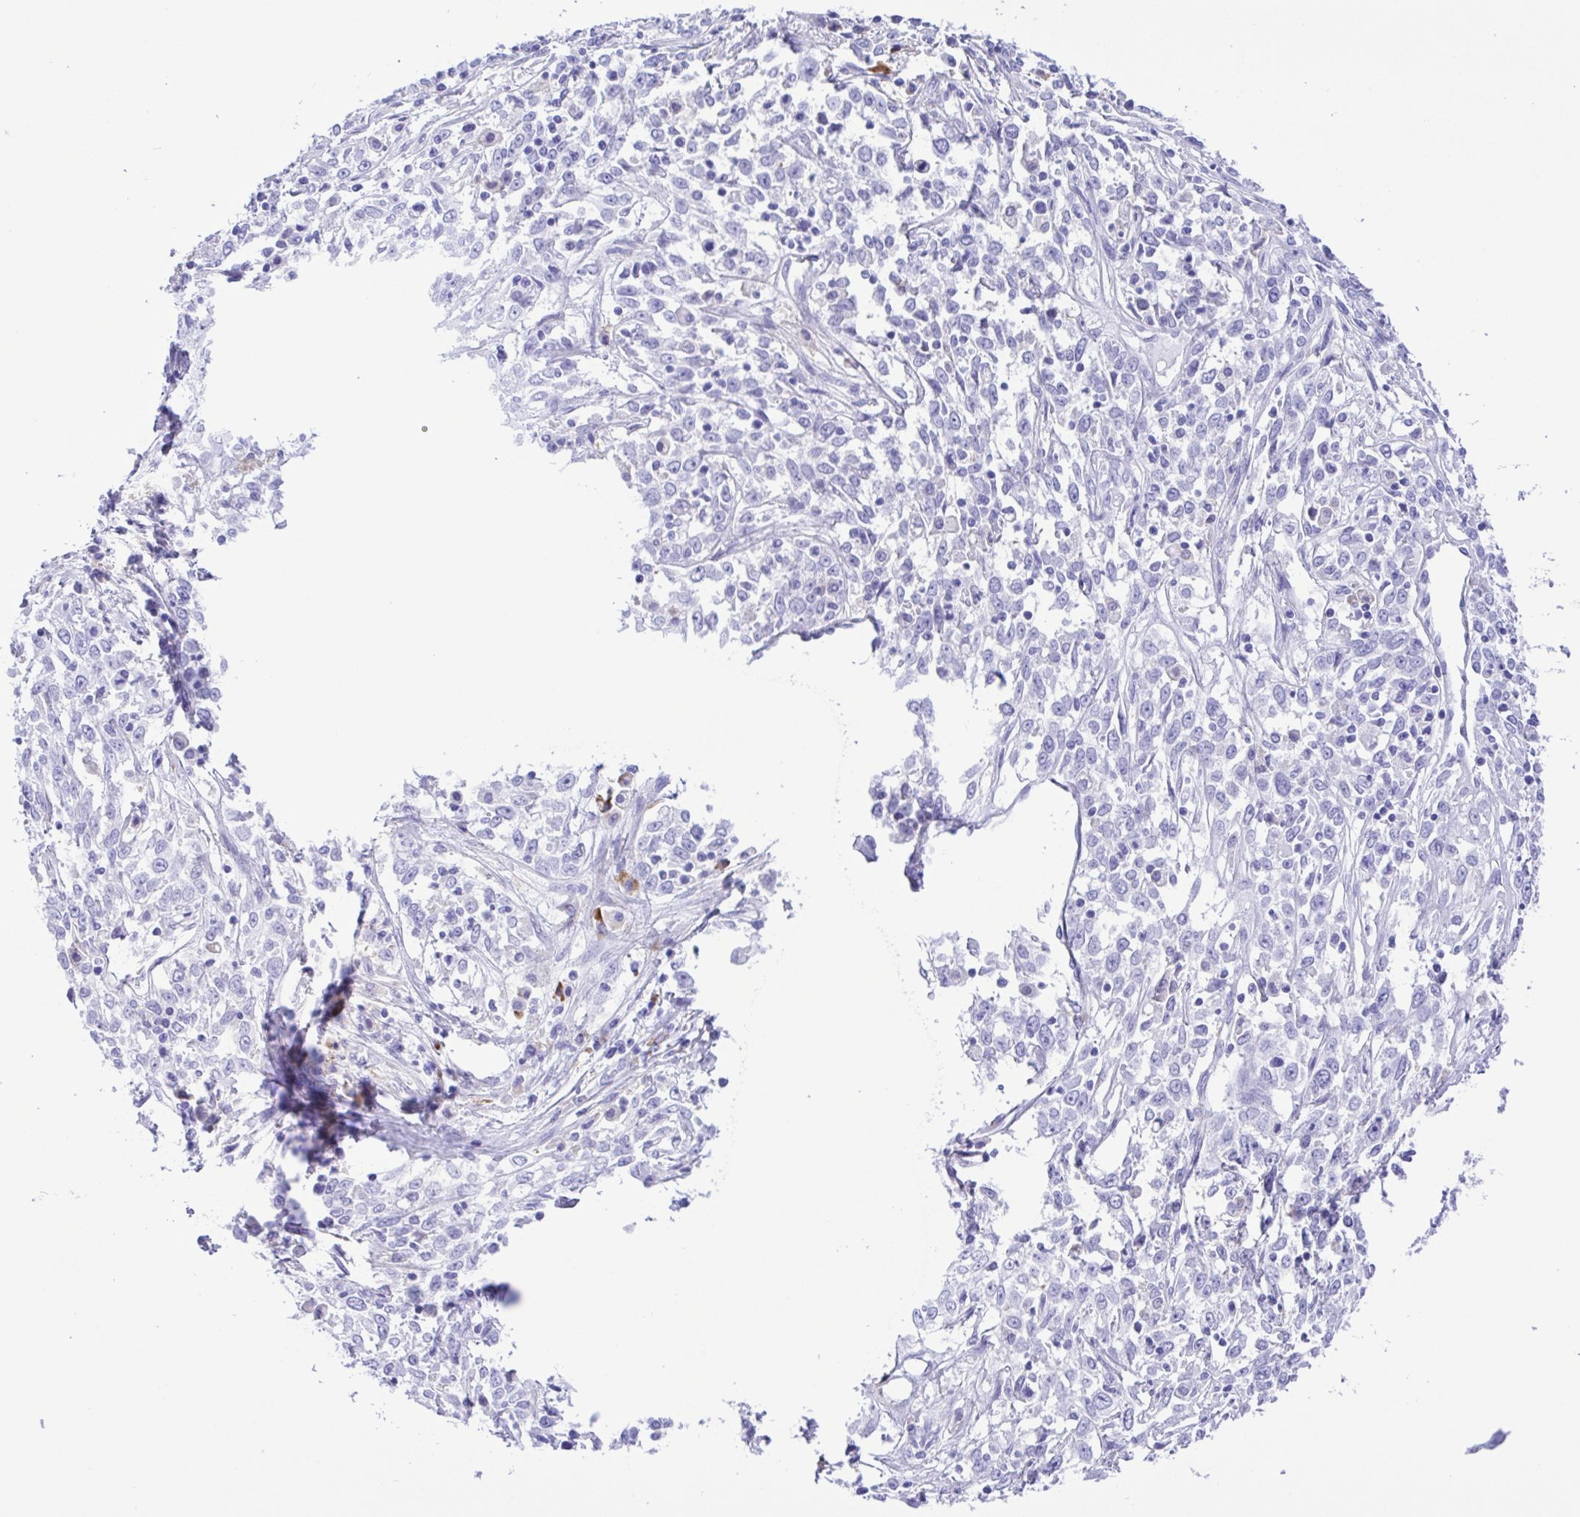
{"staining": {"intensity": "negative", "quantity": "none", "location": "none"}, "tissue": "cervical cancer", "cell_type": "Tumor cells", "image_type": "cancer", "snomed": [{"axis": "morphology", "description": "Adenocarcinoma, NOS"}, {"axis": "topography", "description": "Cervix"}], "caption": "Immunohistochemical staining of adenocarcinoma (cervical) exhibits no significant expression in tumor cells. (DAB (3,3'-diaminobenzidine) immunohistochemistry with hematoxylin counter stain).", "gene": "GPR17", "patient": {"sex": "female", "age": 40}}